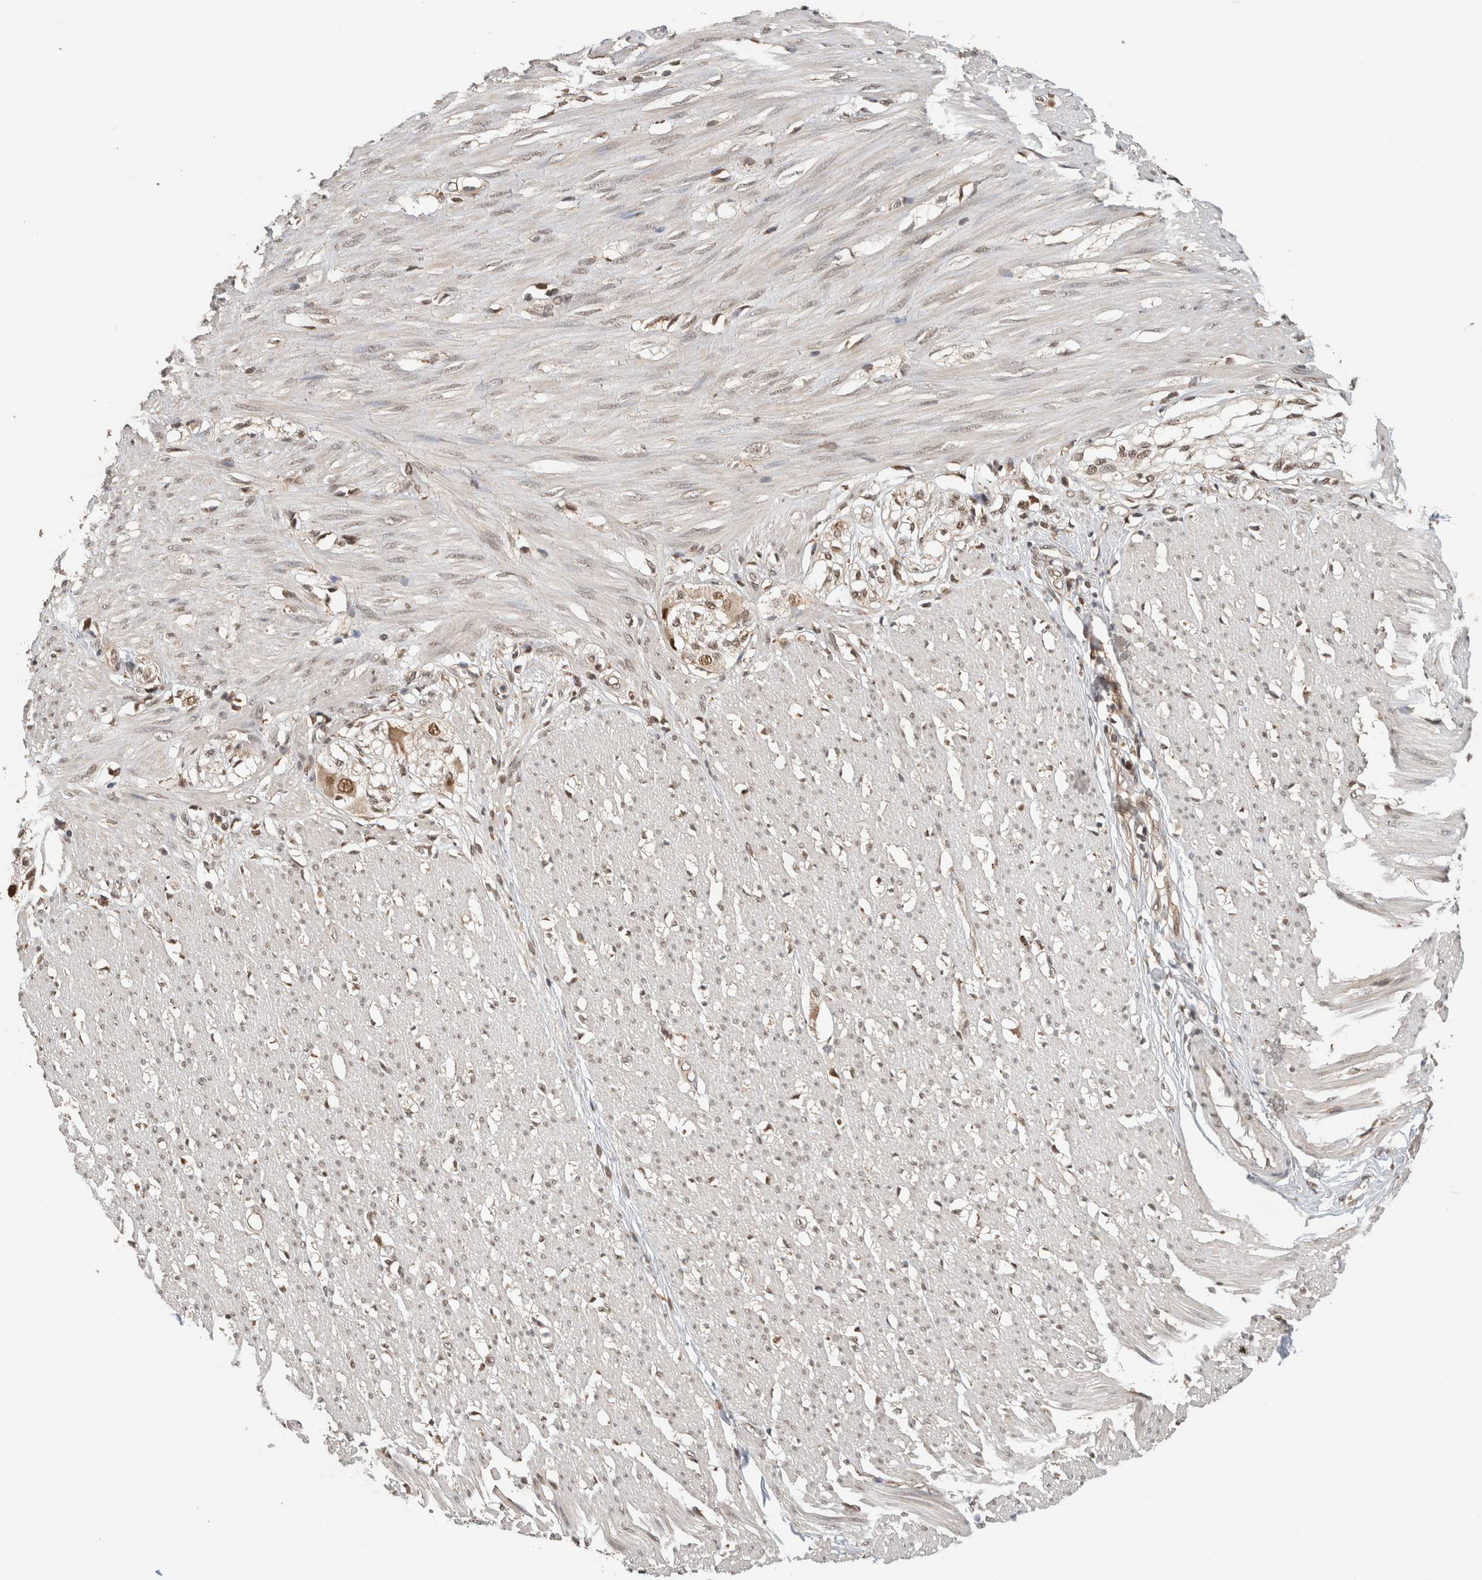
{"staining": {"intensity": "moderate", "quantity": "25%-75%", "location": "nuclear"}, "tissue": "smooth muscle", "cell_type": "Smooth muscle cells", "image_type": "normal", "snomed": [{"axis": "morphology", "description": "Normal tissue, NOS"}, {"axis": "morphology", "description": "Adenocarcinoma, NOS"}, {"axis": "topography", "description": "Colon"}, {"axis": "topography", "description": "Peripheral nerve tissue"}], "caption": "The image exhibits immunohistochemical staining of benign smooth muscle. There is moderate nuclear positivity is appreciated in approximately 25%-75% of smooth muscle cells.", "gene": "C1orf21", "patient": {"sex": "male", "age": 14}}